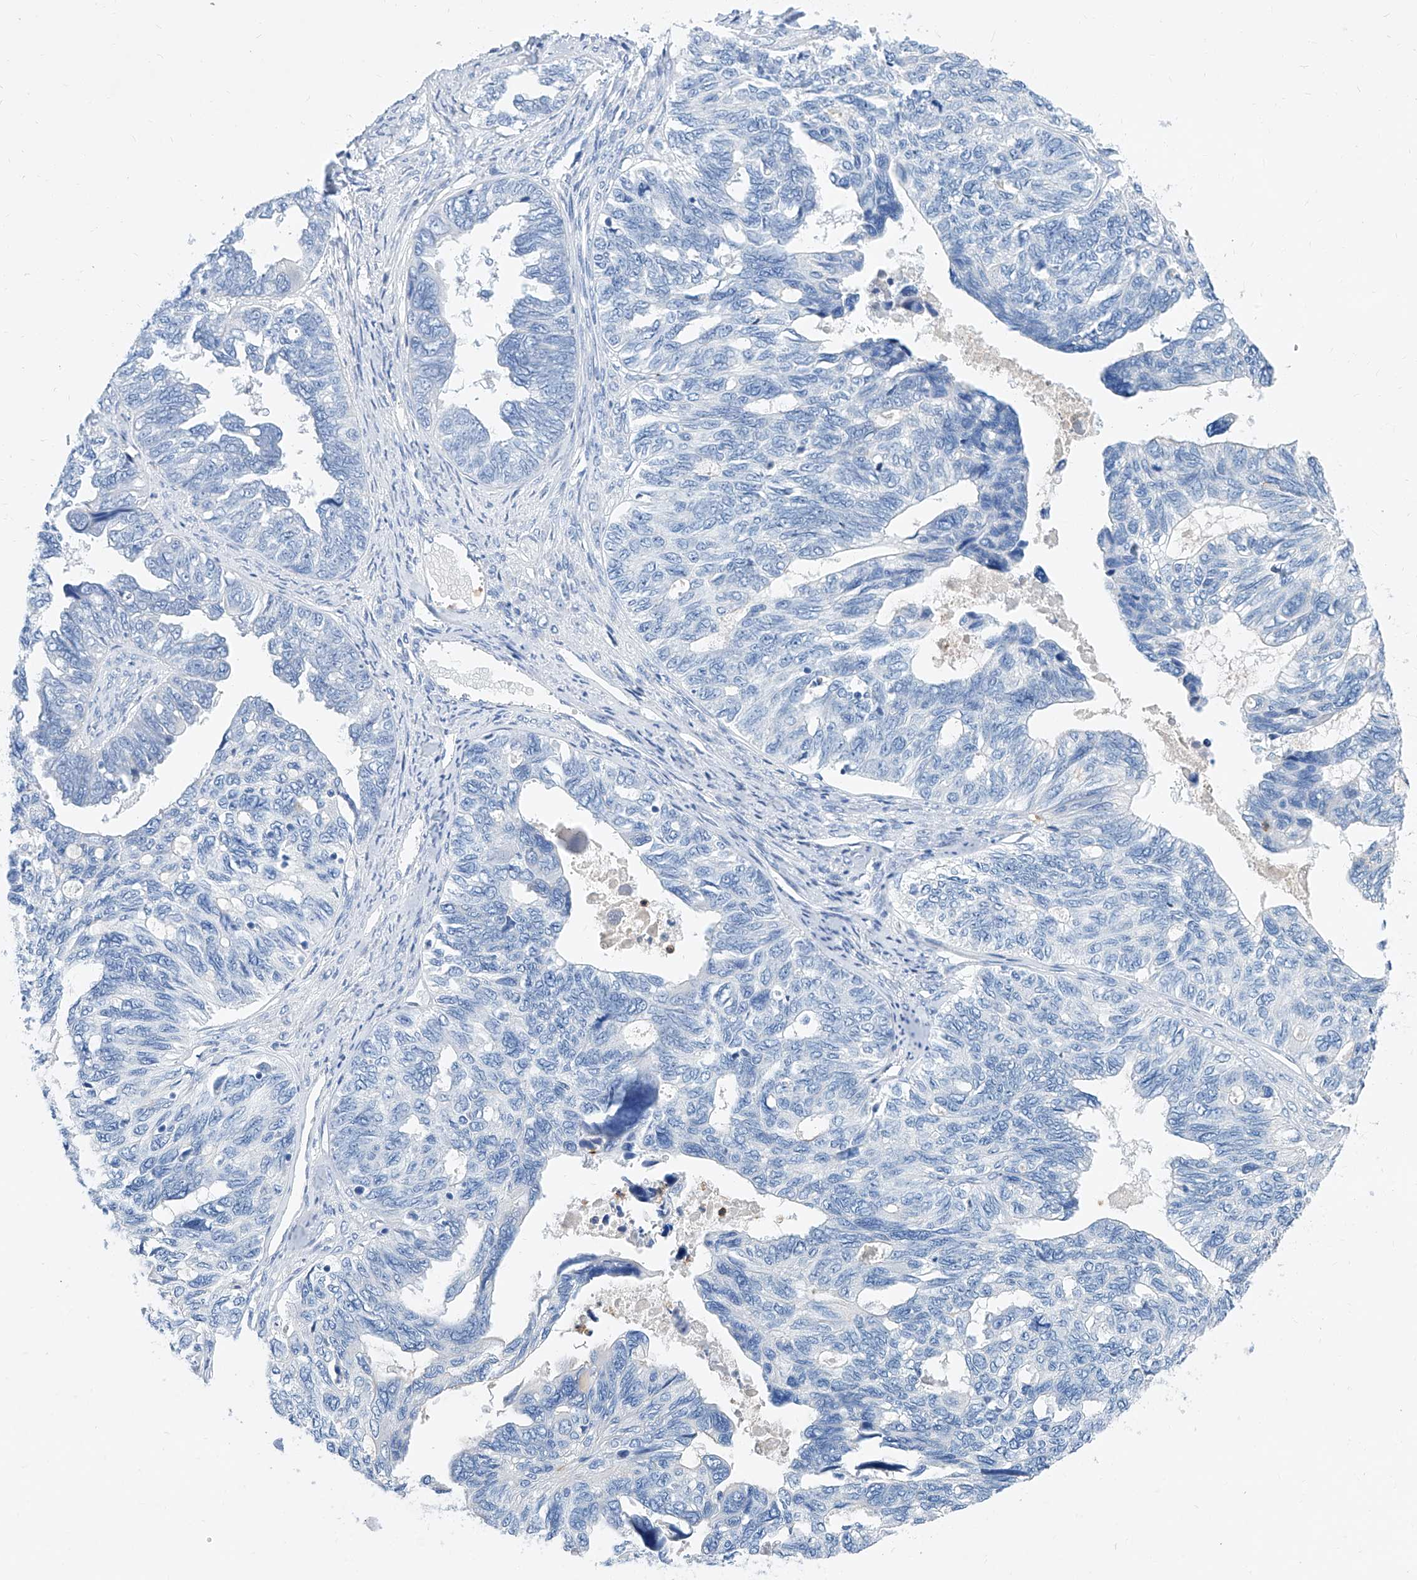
{"staining": {"intensity": "negative", "quantity": "none", "location": "none"}, "tissue": "ovarian cancer", "cell_type": "Tumor cells", "image_type": "cancer", "snomed": [{"axis": "morphology", "description": "Cystadenocarcinoma, serous, NOS"}, {"axis": "topography", "description": "Ovary"}], "caption": "Tumor cells are negative for brown protein staining in ovarian cancer (serous cystadenocarcinoma).", "gene": "SLC25A29", "patient": {"sex": "female", "age": 79}}